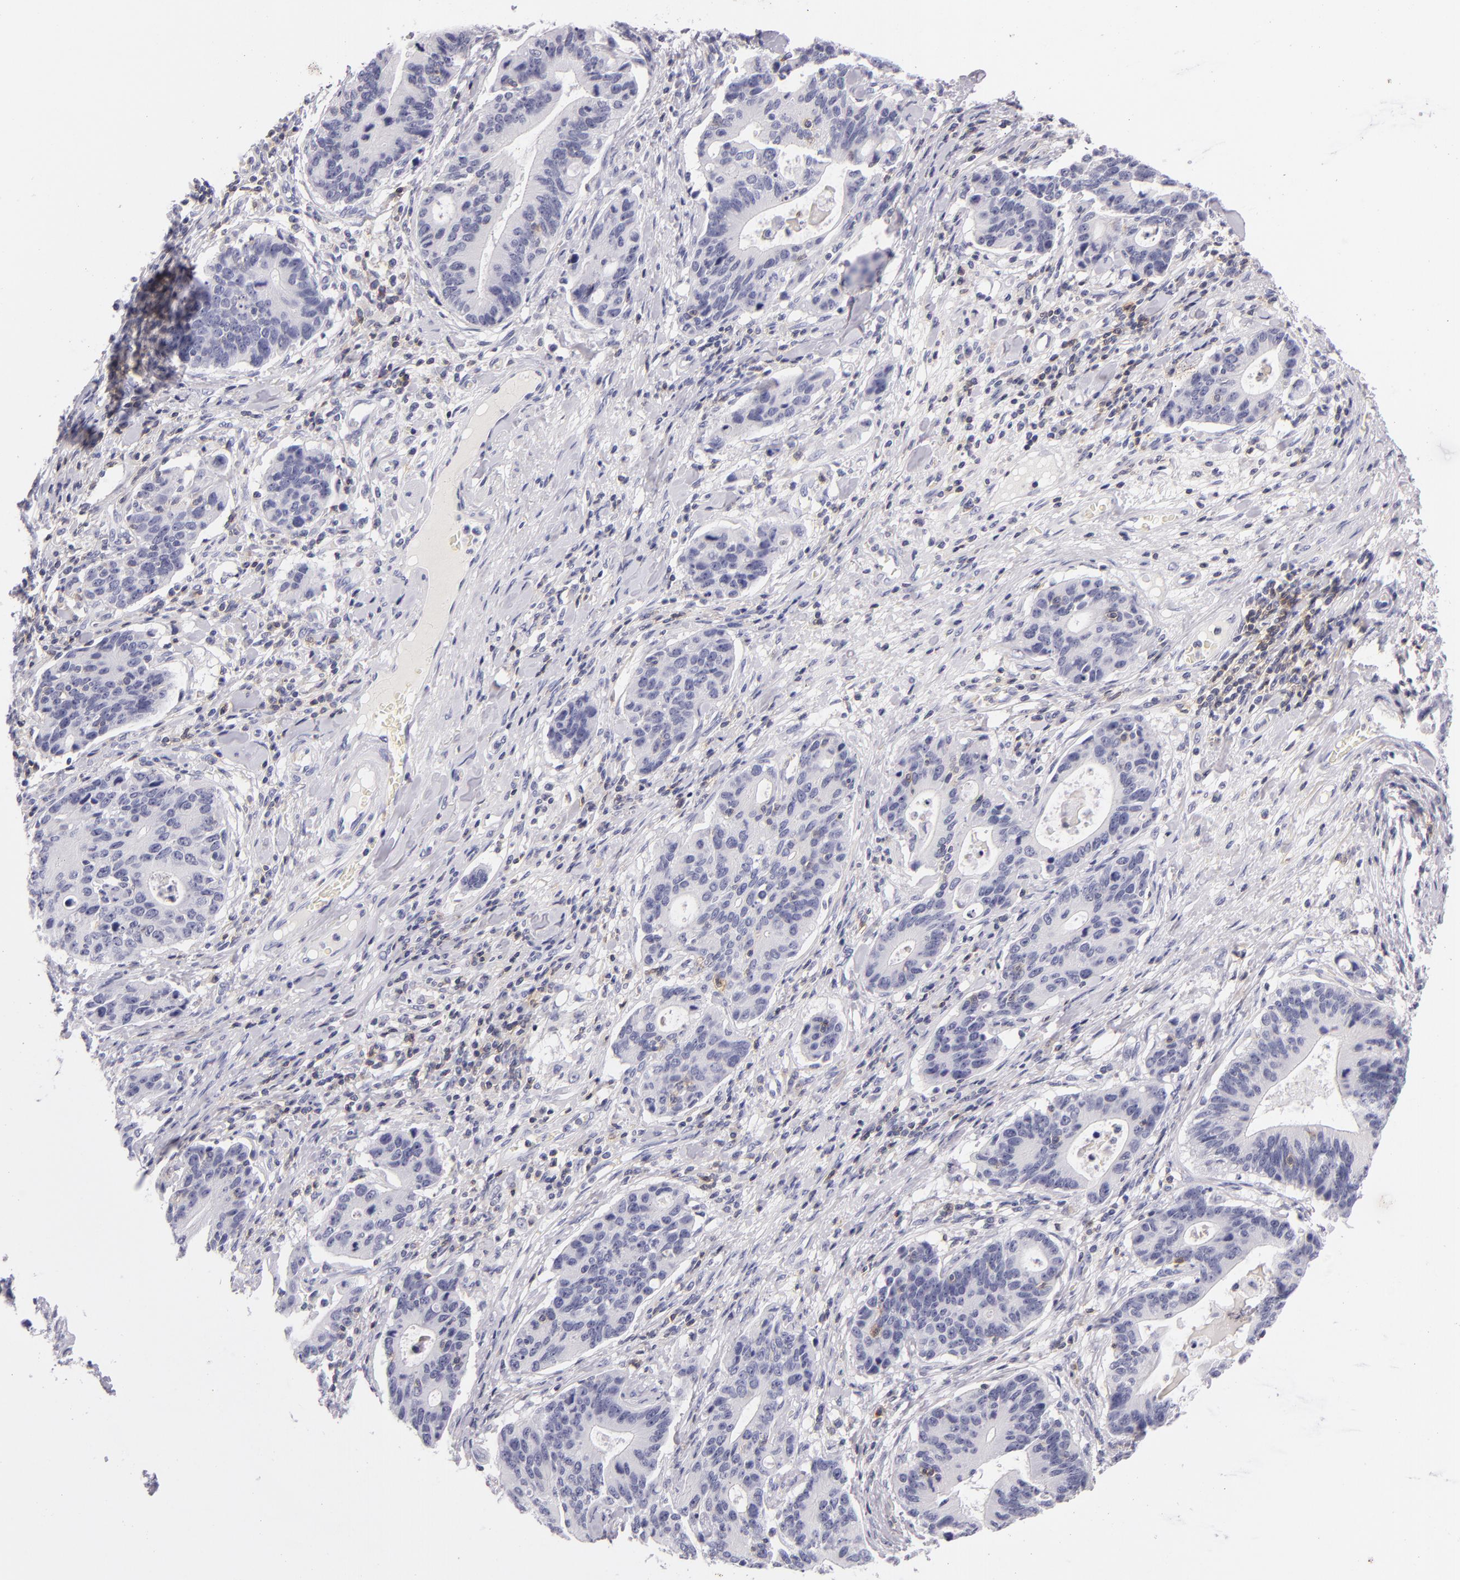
{"staining": {"intensity": "negative", "quantity": "none", "location": "none"}, "tissue": "stomach cancer", "cell_type": "Tumor cells", "image_type": "cancer", "snomed": [{"axis": "morphology", "description": "Adenocarcinoma, NOS"}, {"axis": "topography", "description": "Esophagus"}, {"axis": "topography", "description": "Stomach"}], "caption": "This is an IHC micrograph of stomach cancer. There is no staining in tumor cells.", "gene": "CD48", "patient": {"sex": "male", "age": 74}}